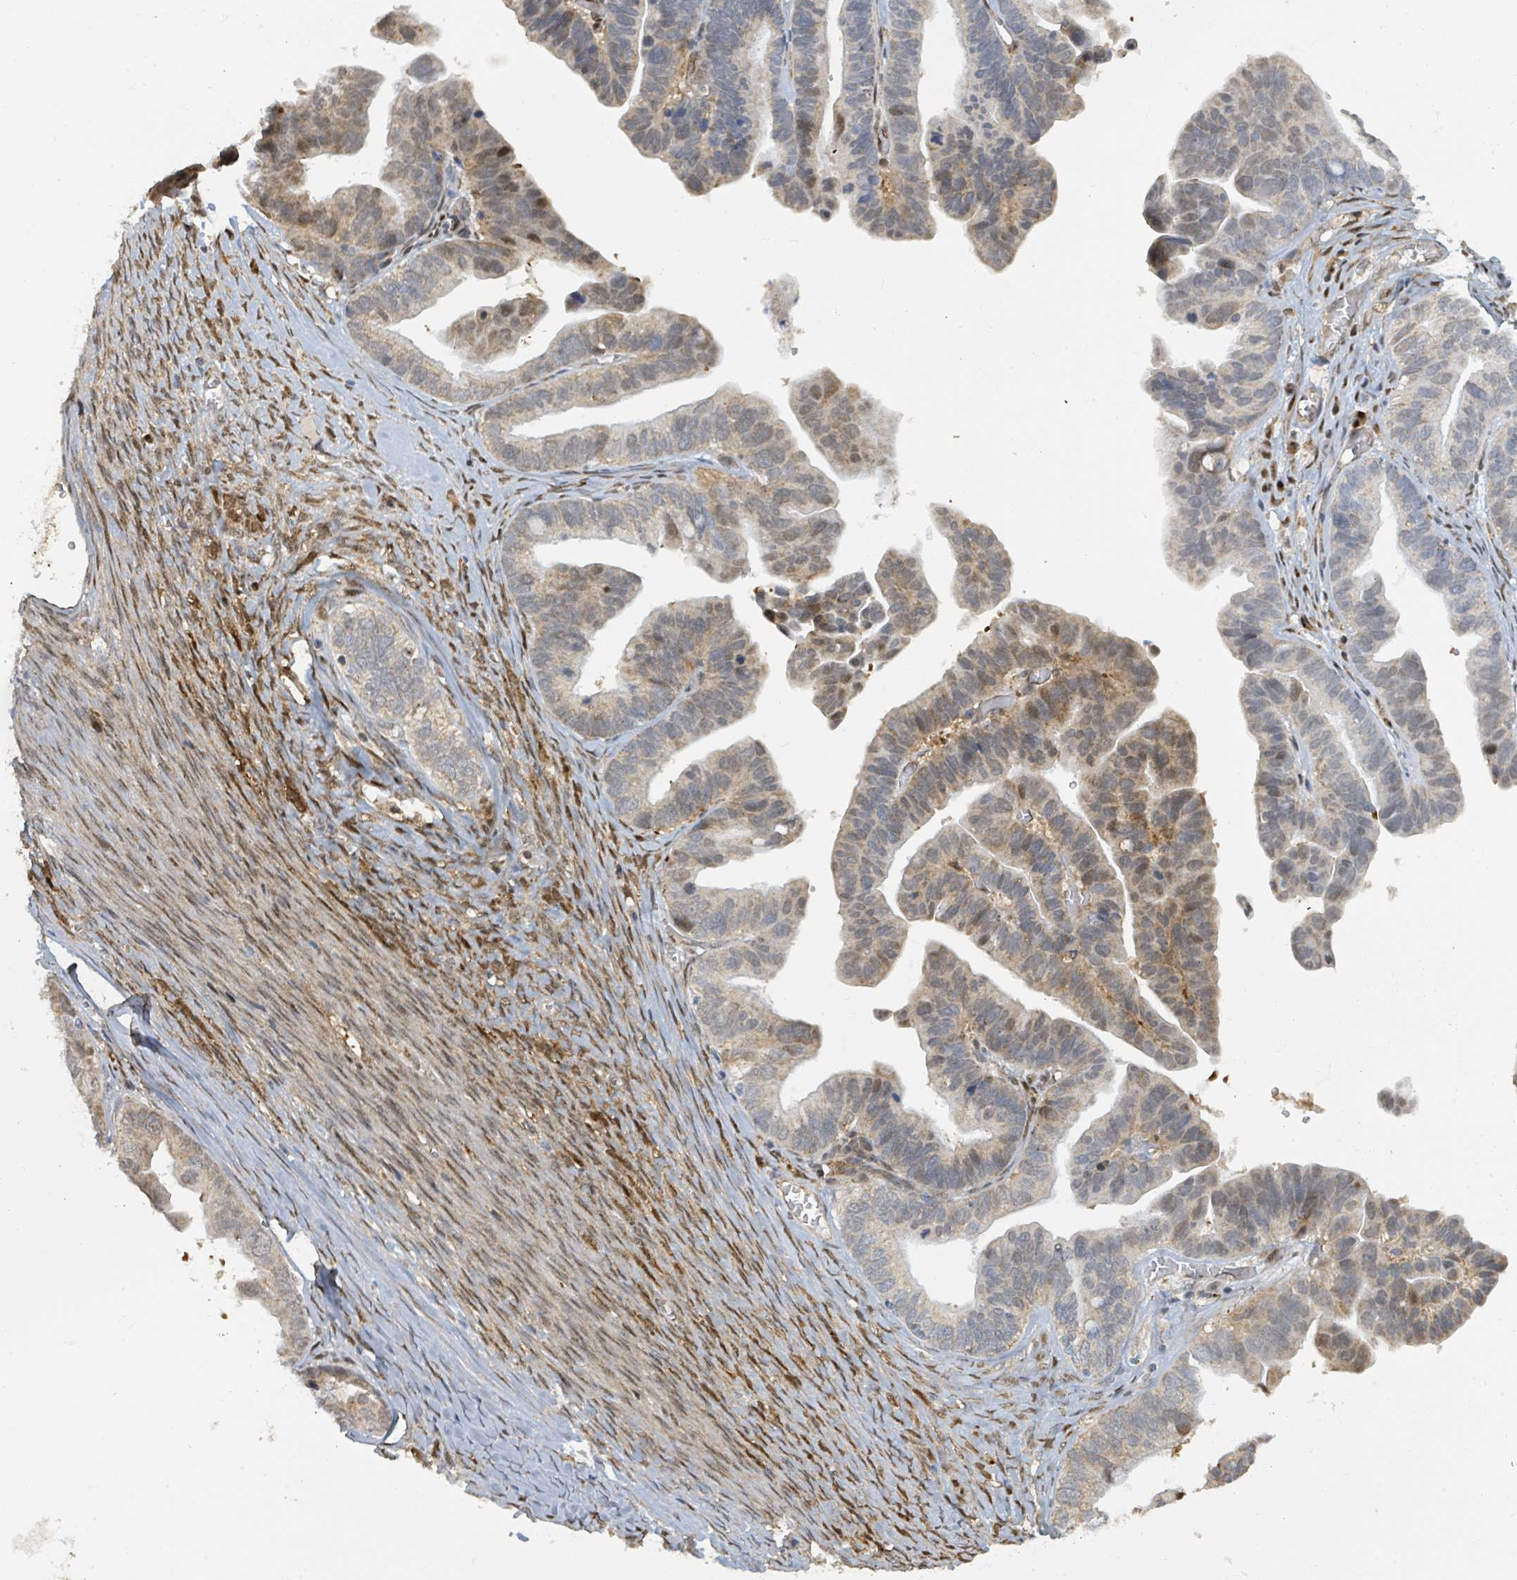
{"staining": {"intensity": "moderate", "quantity": ">75%", "location": "cytoplasmic/membranous"}, "tissue": "ovarian cancer", "cell_type": "Tumor cells", "image_type": "cancer", "snomed": [{"axis": "morphology", "description": "Cystadenocarcinoma, serous, NOS"}, {"axis": "topography", "description": "Ovary"}], "caption": "Immunohistochemical staining of ovarian cancer (serous cystadenocarcinoma) reveals medium levels of moderate cytoplasmic/membranous positivity in approximately >75% of tumor cells.", "gene": "PSMB7", "patient": {"sex": "female", "age": 56}}